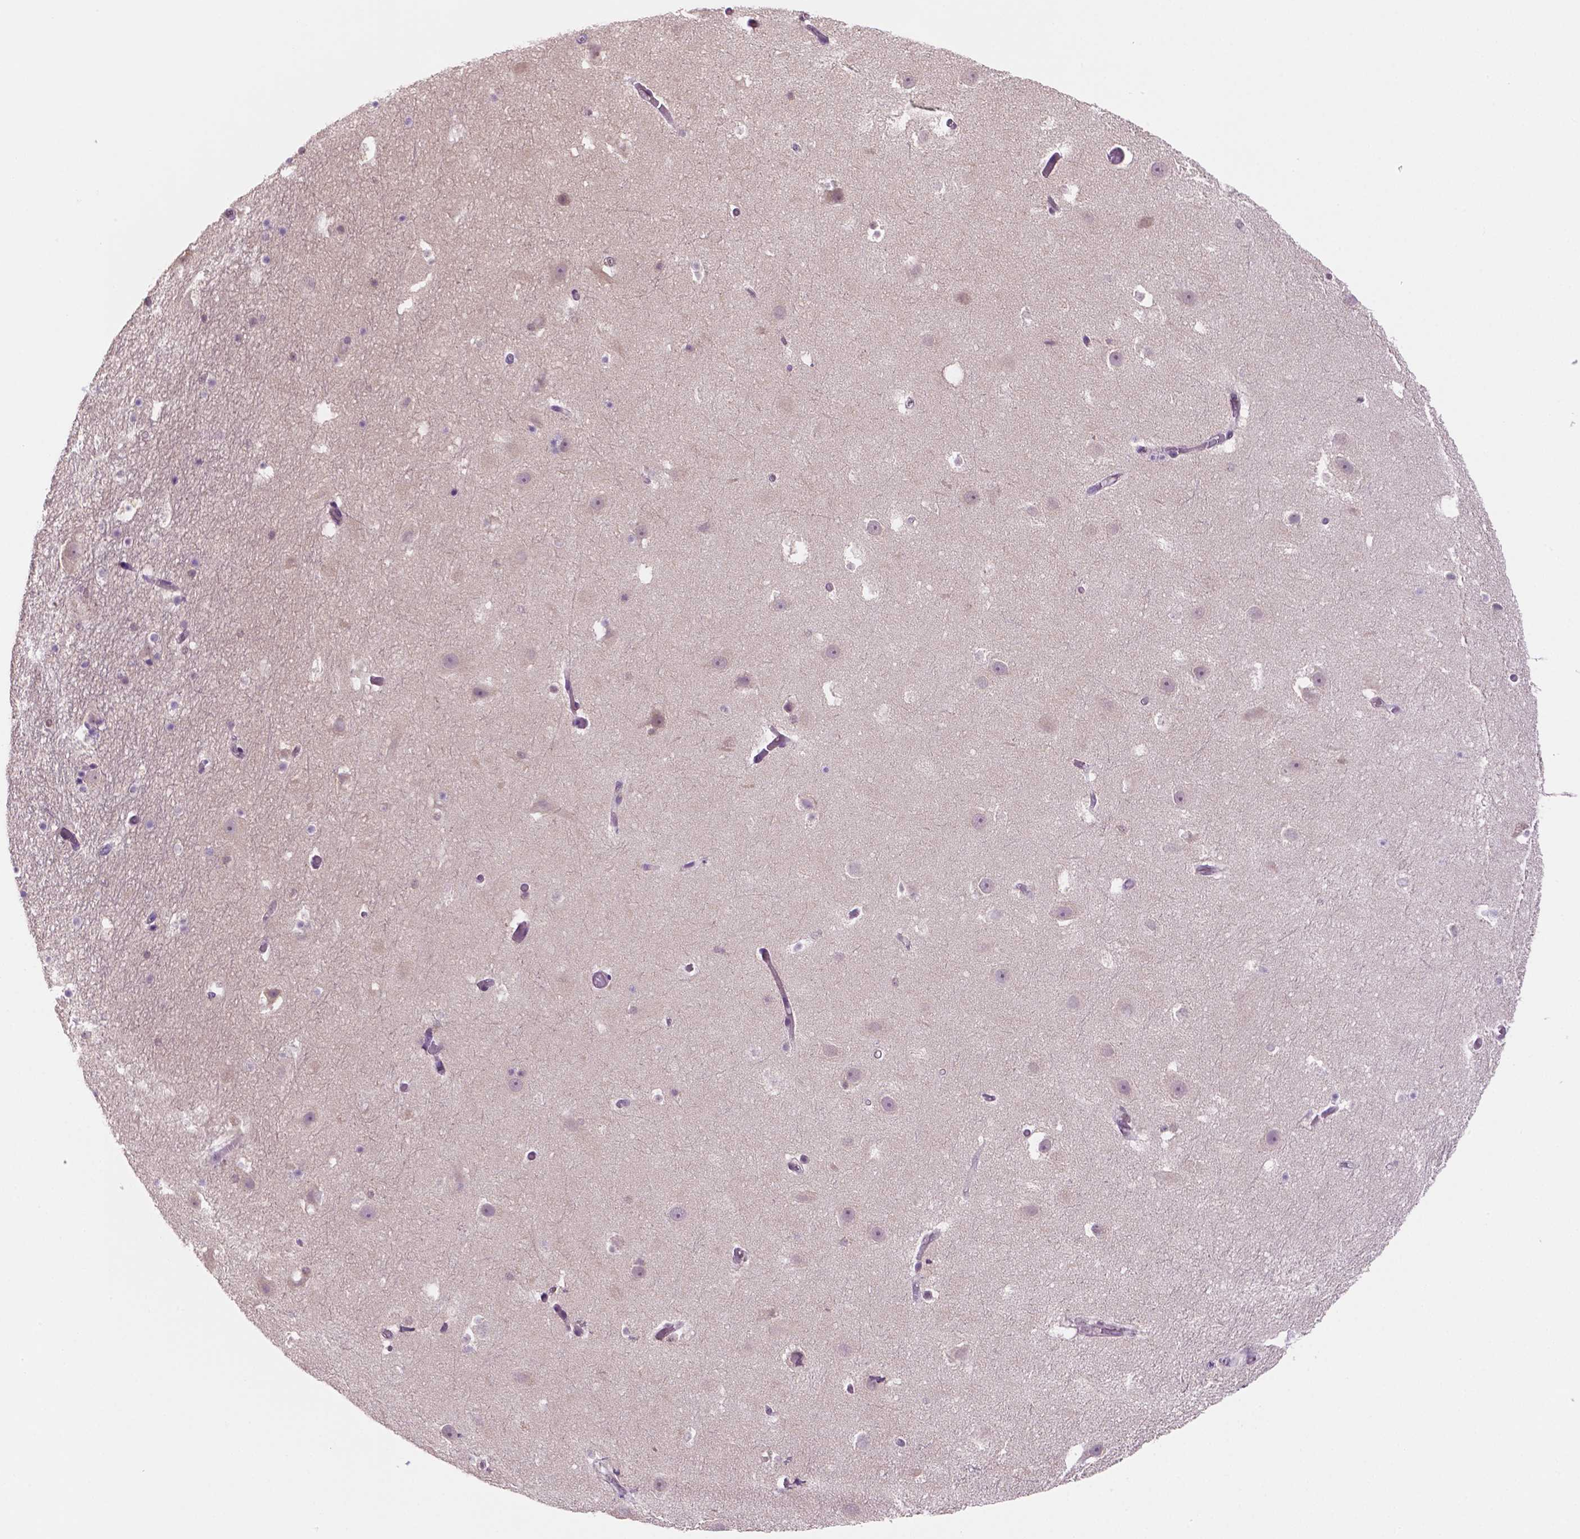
{"staining": {"intensity": "negative", "quantity": "none", "location": "none"}, "tissue": "hippocampus", "cell_type": "Glial cells", "image_type": "normal", "snomed": [{"axis": "morphology", "description": "Normal tissue, NOS"}, {"axis": "topography", "description": "Hippocampus"}], "caption": "An image of hippocampus stained for a protein displays no brown staining in glial cells.", "gene": "SHLD3", "patient": {"sex": "male", "age": 26}}